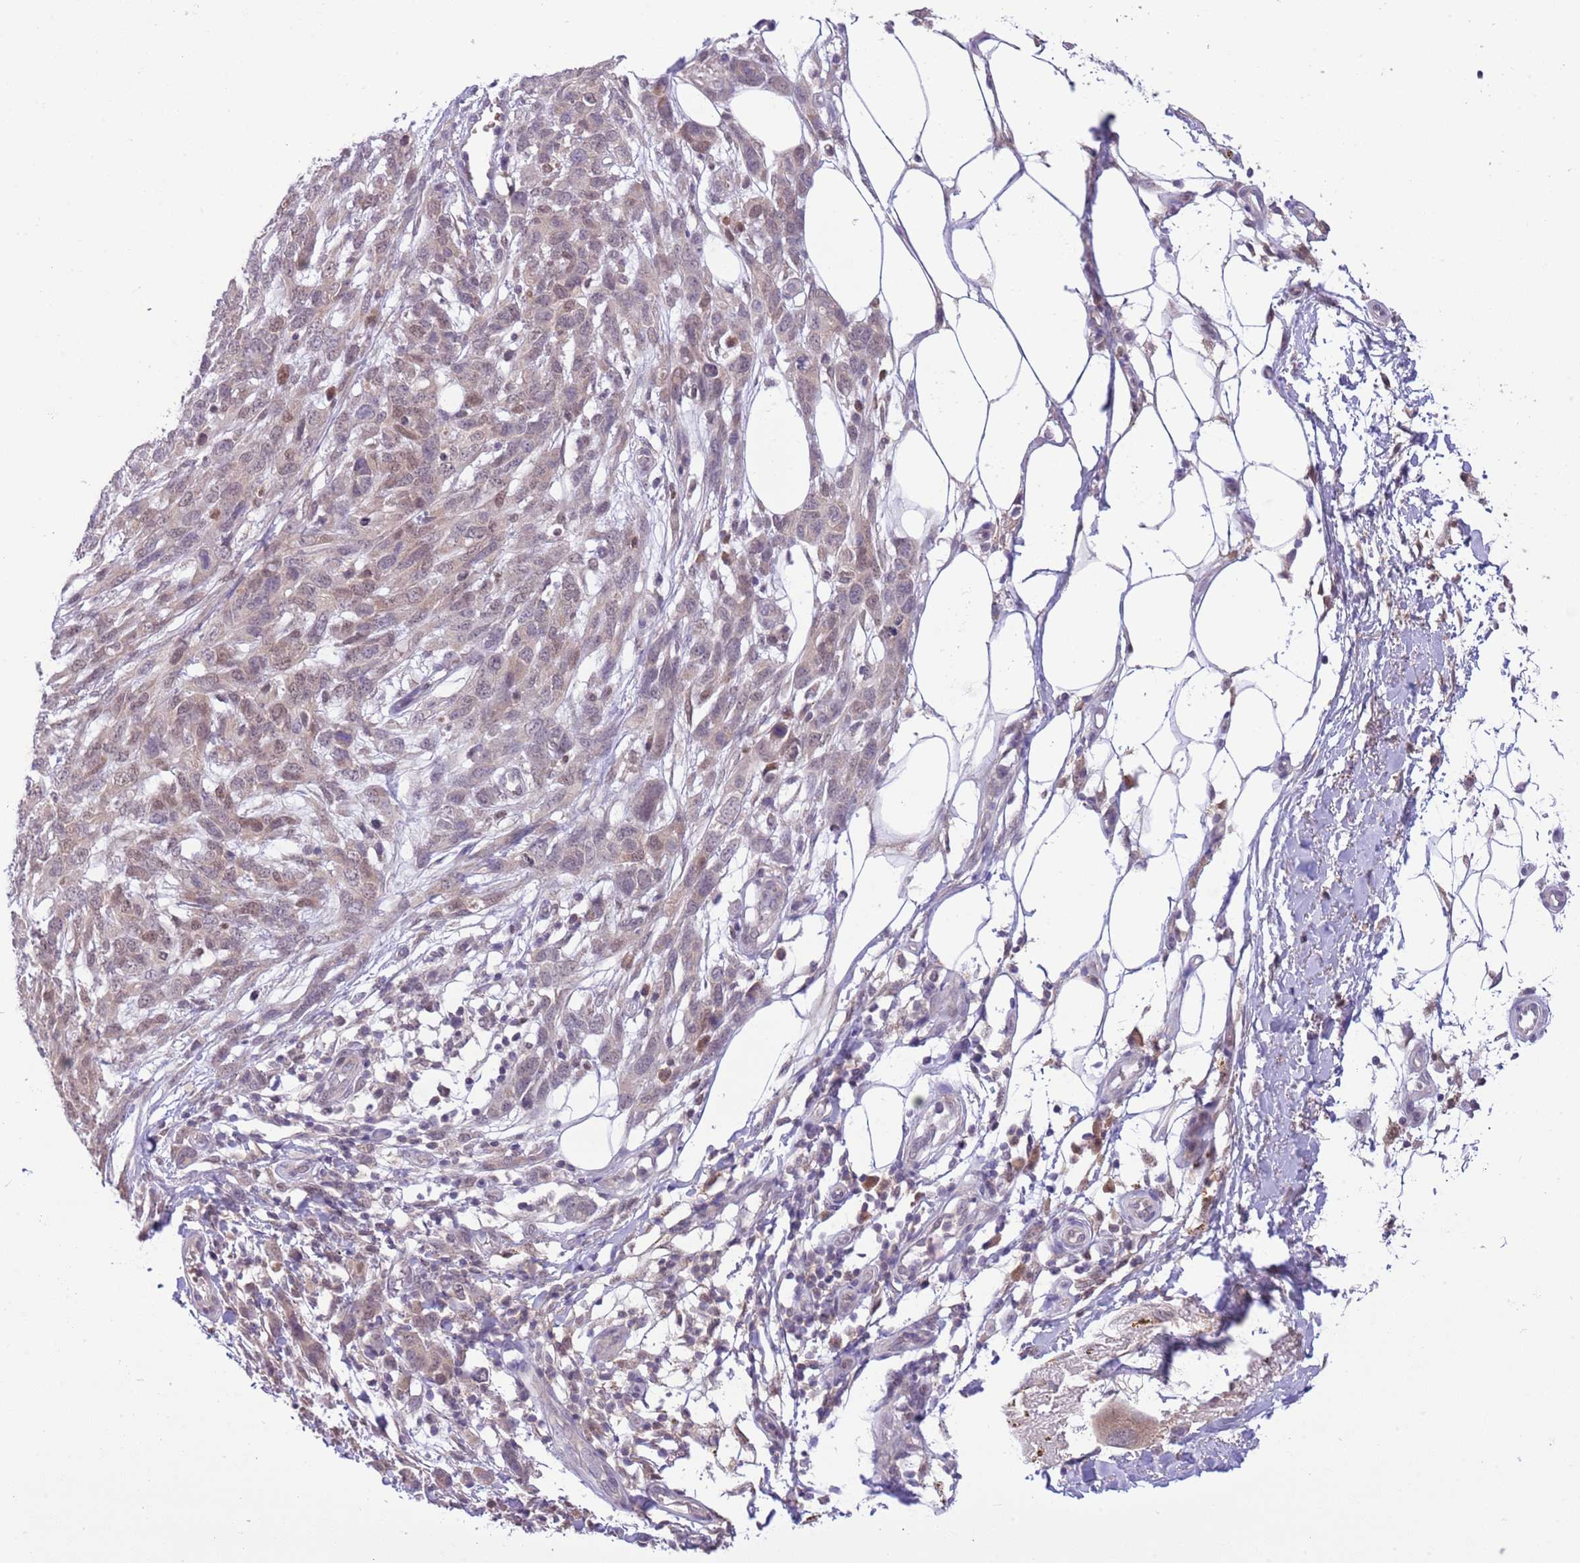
{"staining": {"intensity": "moderate", "quantity": "25%-75%", "location": "cytoplasmic/membranous"}, "tissue": "melanoma", "cell_type": "Tumor cells", "image_type": "cancer", "snomed": [{"axis": "morphology", "description": "Normal morphology"}, {"axis": "morphology", "description": "Malignant melanoma, NOS"}, {"axis": "topography", "description": "Skin"}], "caption": "This image shows immunohistochemistry (IHC) staining of melanoma, with medium moderate cytoplasmic/membranous positivity in about 25%-75% of tumor cells.", "gene": "GALK2", "patient": {"sex": "female", "age": 72}}